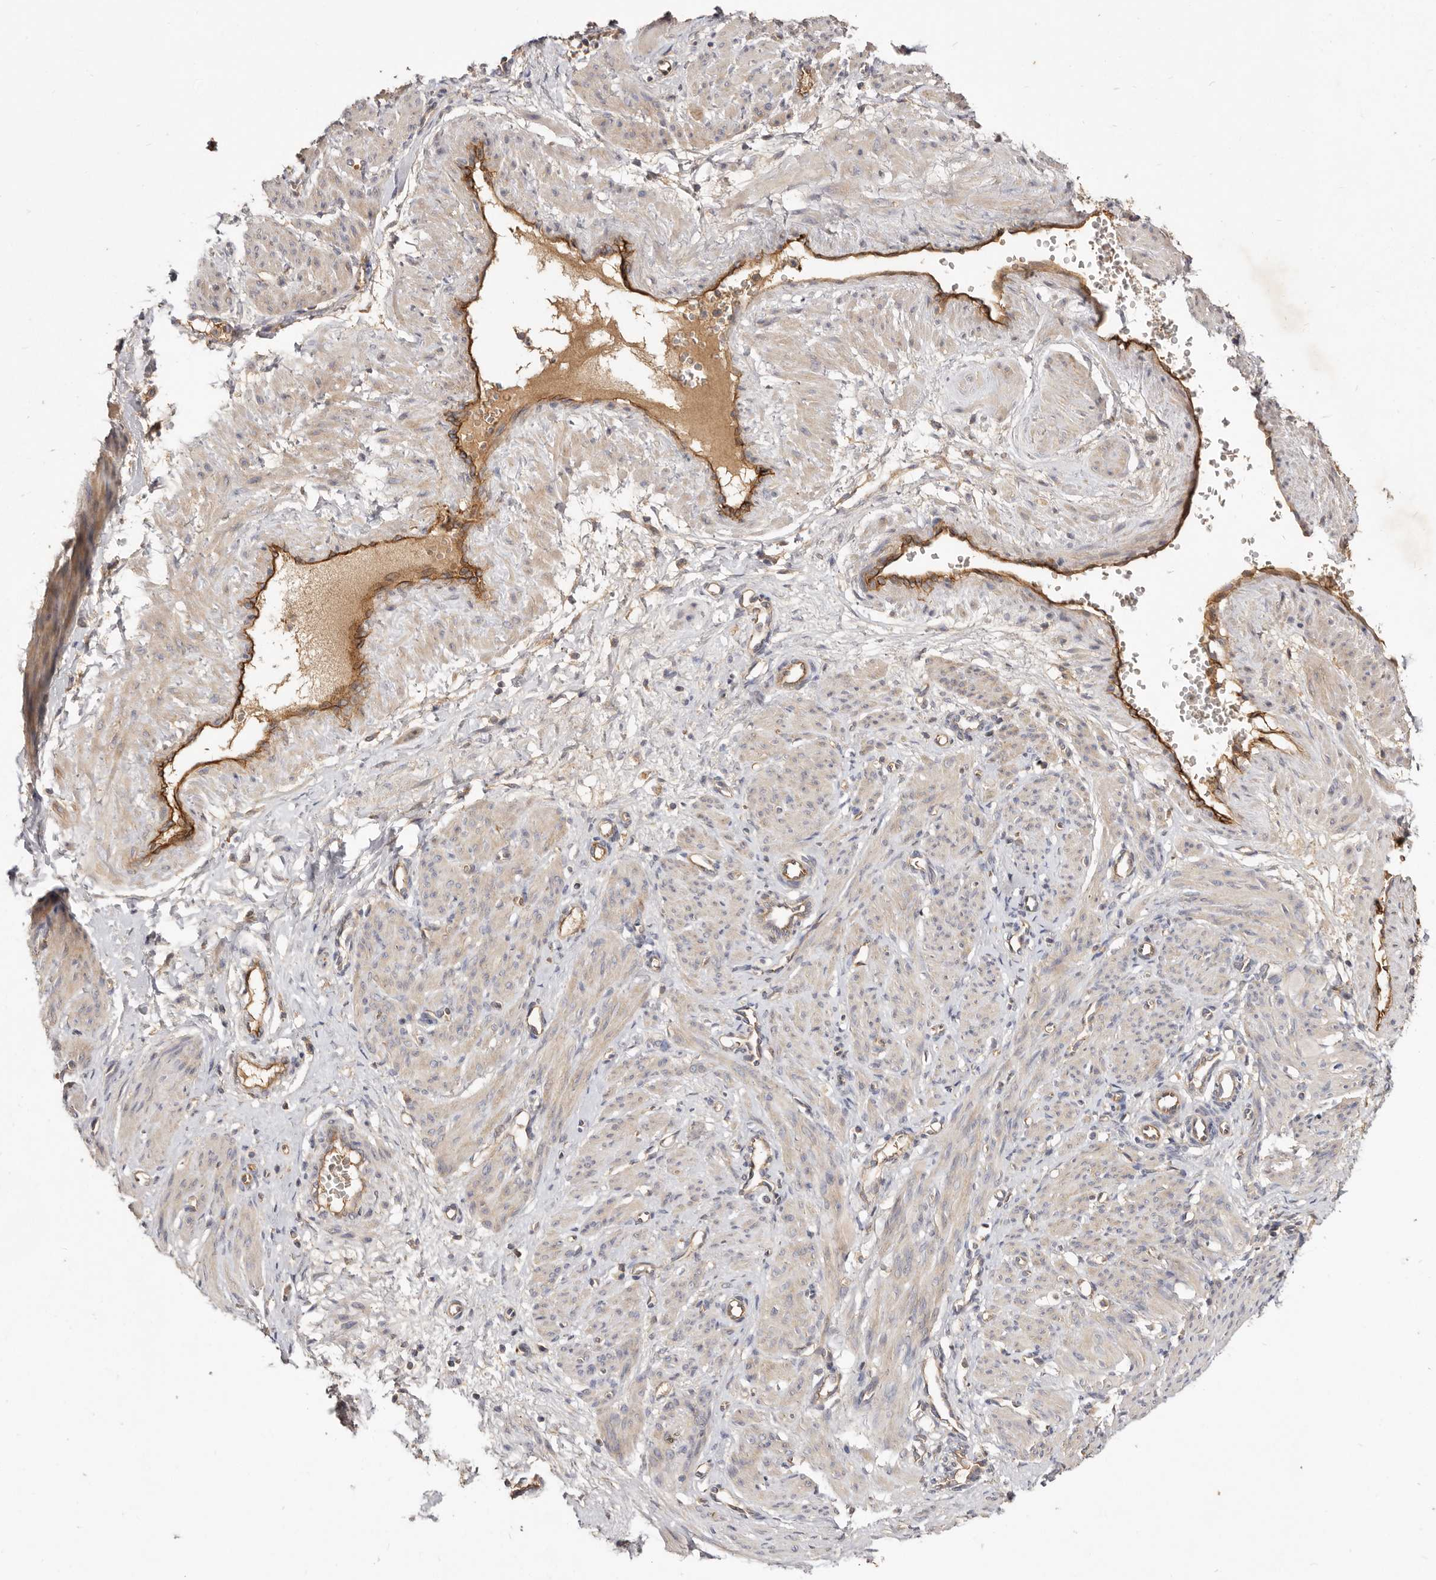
{"staining": {"intensity": "negative", "quantity": "none", "location": "none"}, "tissue": "smooth muscle", "cell_type": "Smooth muscle cells", "image_type": "normal", "snomed": [{"axis": "morphology", "description": "Normal tissue, NOS"}, {"axis": "topography", "description": "Endometrium"}], "caption": "This is an immunohistochemistry histopathology image of normal human smooth muscle. There is no staining in smooth muscle cells.", "gene": "ADAMTS9", "patient": {"sex": "female", "age": 33}}